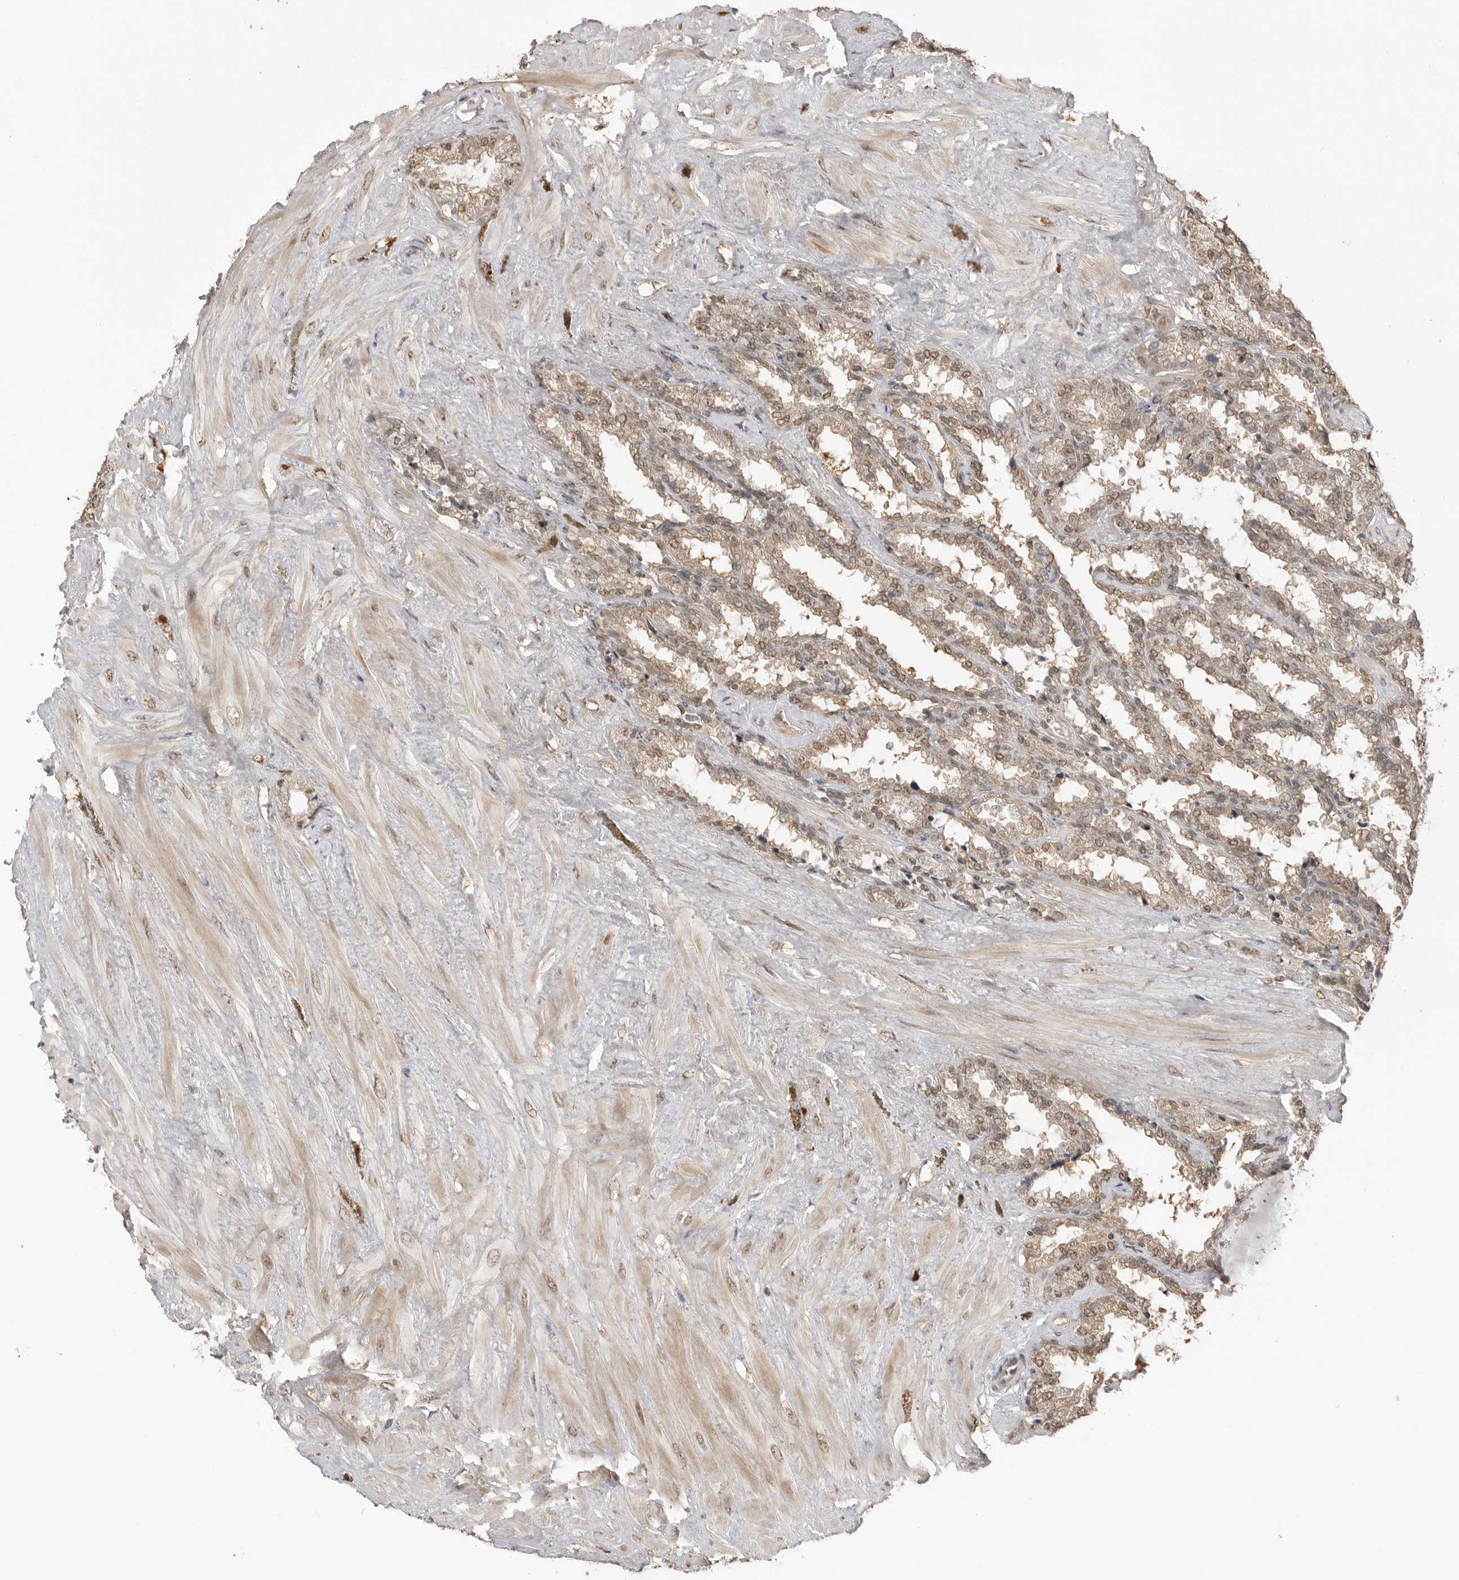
{"staining": {"intensity": "moderate", "quantity": ">75%", "location": "cytoplasmic/membranous,nuclear"}, "tissue": "seminal vesicle", "cell_type": "Glandular cells", "image_type": "normal", "snomed": [{"axis": "morphology", "description": "Normal tissue, NOS"}, {"axis": "topography", "description": "Seminal veicle"}], "caption": "Unremarkable seminal vesicle was stained to show a protein in brown. There is medium levels of moderate cytoplasmic/membranous,nuclear staining in approximately >75% of glandular cells. (IHC, brightfield microscopy, high magnification).", "gene": "ASPSCR1", "patient": {"sex": "male", "age": 46}}